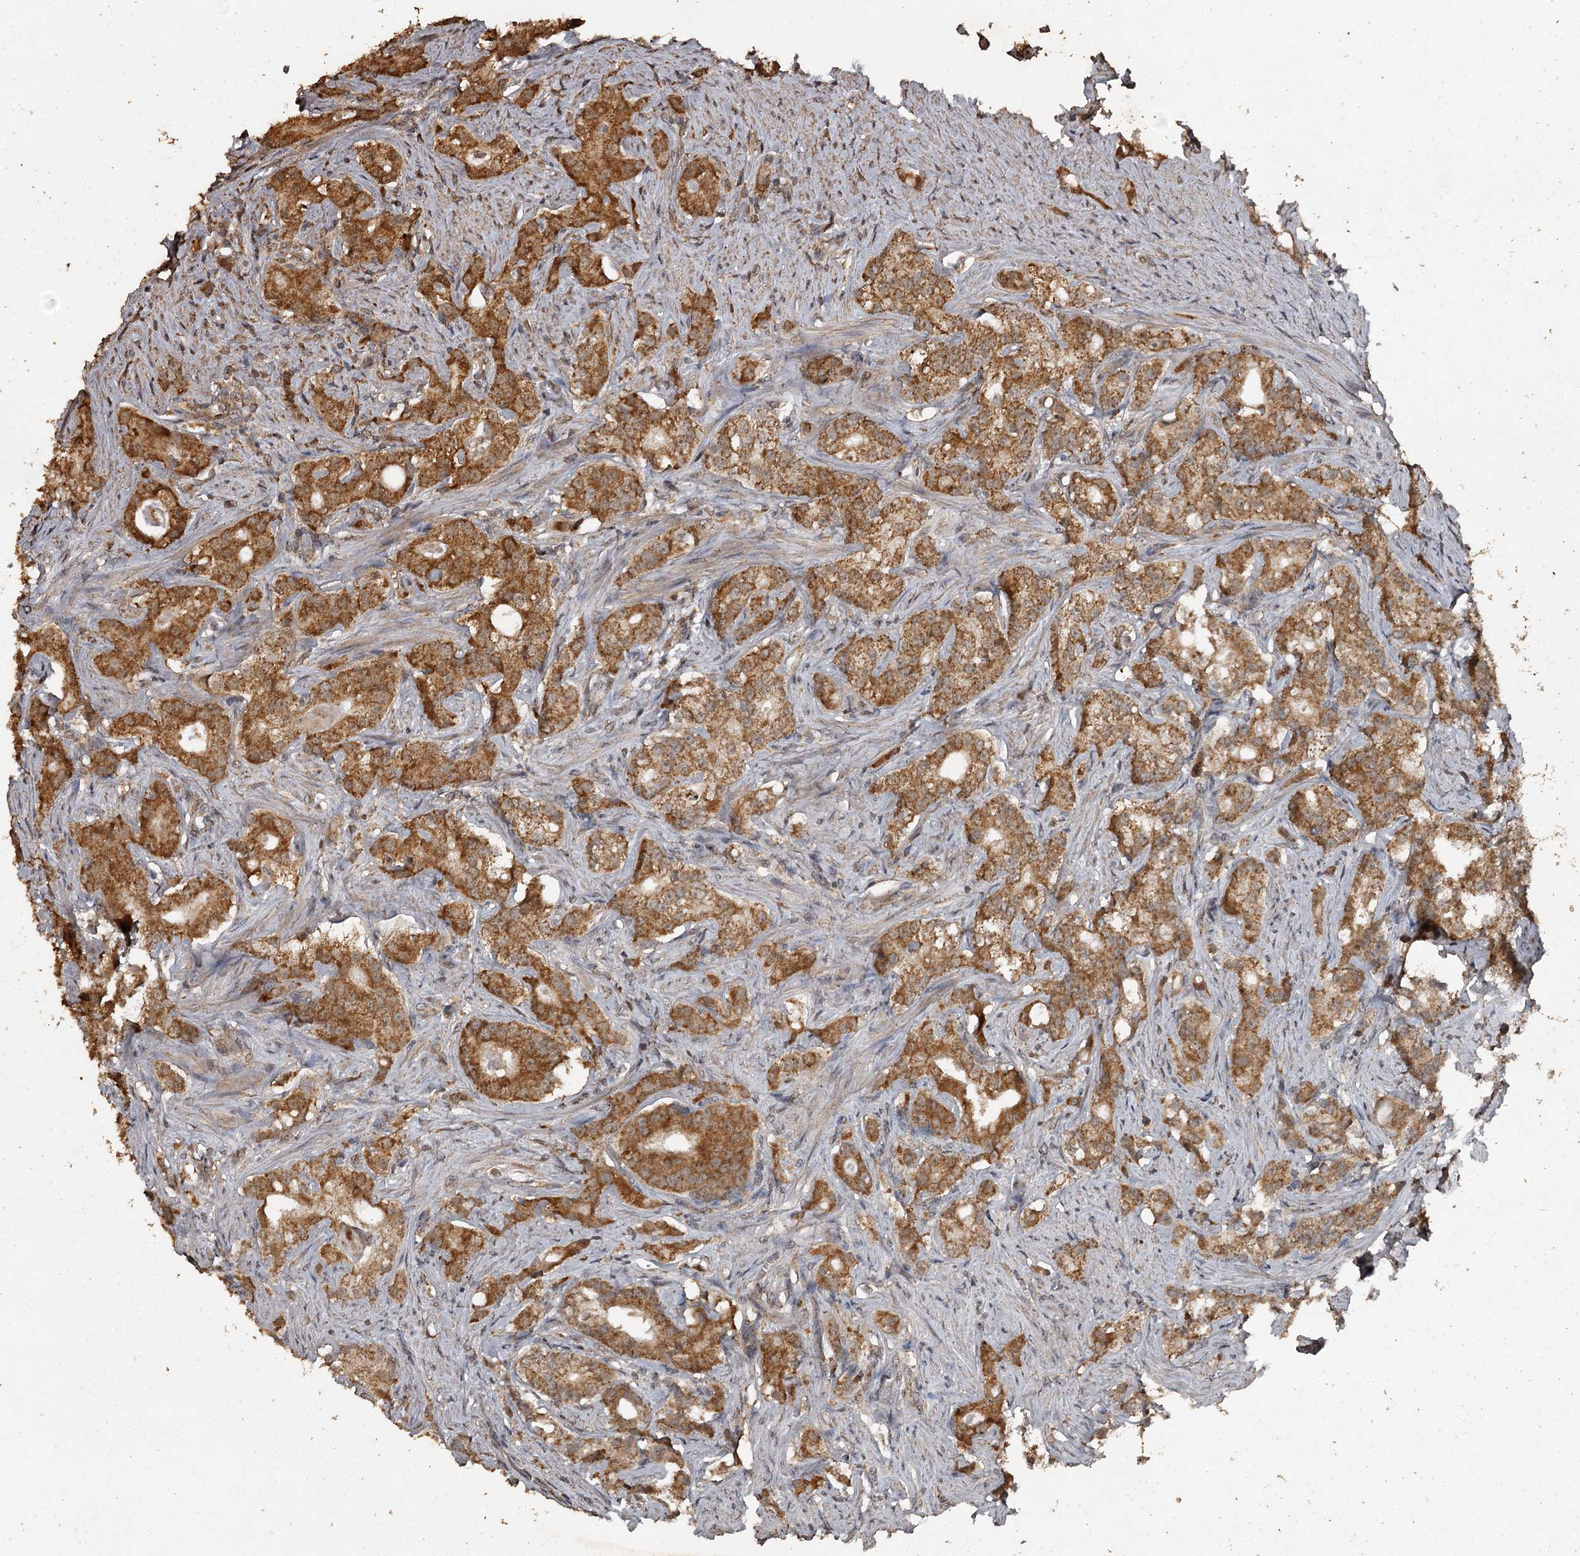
{"staining": {"intensity": "strong", "quantity": ">75%", "location": "cytoplasmic/membranous"}, "tissue": "prostate cancer", "cell_type": "Tumor cells", "image_type": "cancer", "snomed": [{"axis": "morphology", "description": "Adenocarcinoma, Low grade"}, {"axis": "topography", "description": "Prostate"}], "caption": "Immunohistochemistry staining of prostate cancer, which demonstrates high levels of strong cytoplasmic/membranous positivity in approximately >75% of tumor cells indicating strong cytoplasmic/membranous protein staining. The staining was performed using DAB (brown) for protein detection and nuclei were counterstained in hematoxylin (blue).", "gene": "WIPI1", "patient": {"sex": "male", "age": 71}}